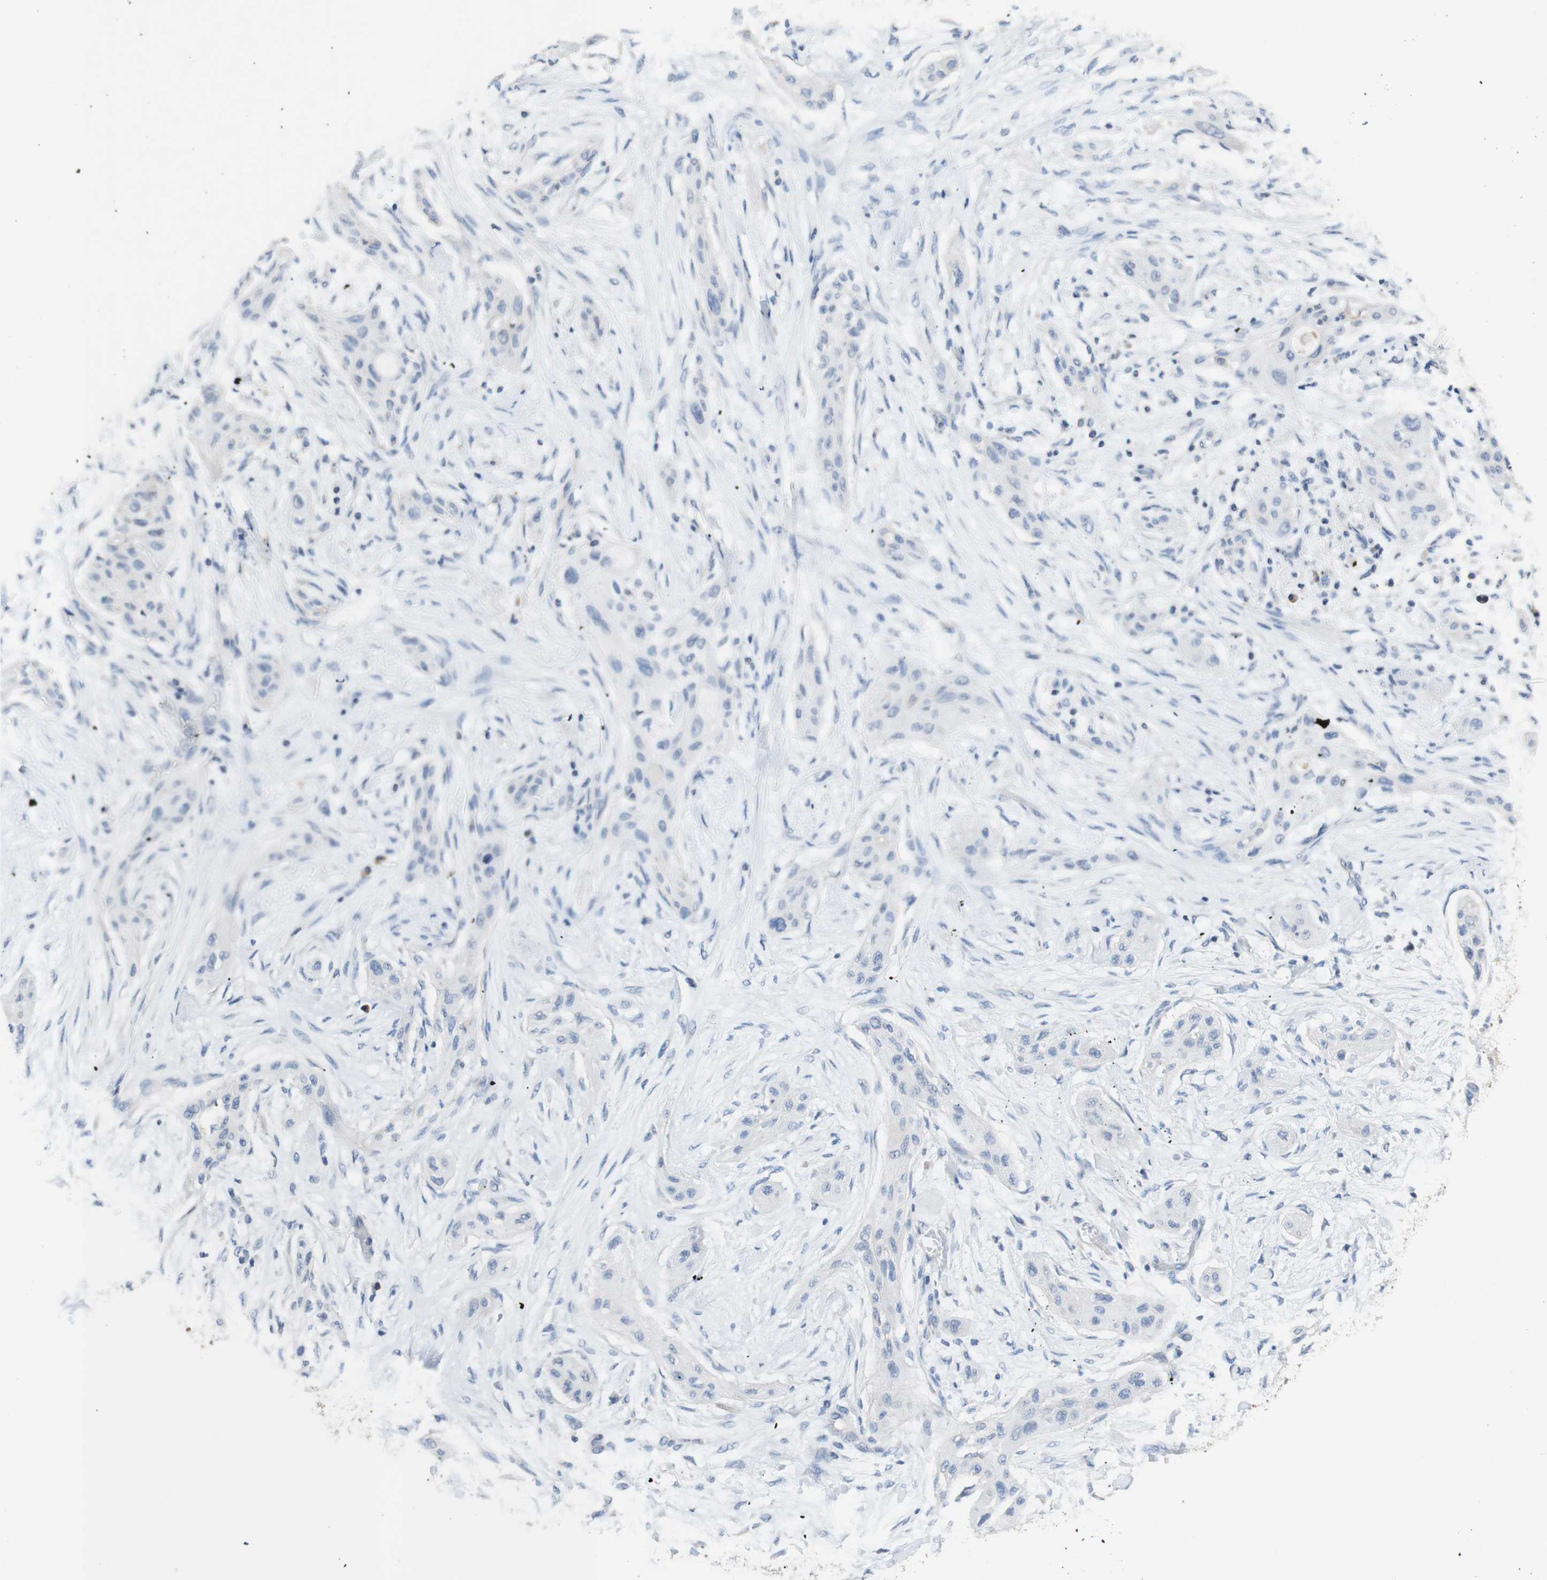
{"staining": {"intensity": "negative", "quantity": "none", "location": "none"}, "tissue": "lung cancer", "cell_type": "Tumor cells", "image_type": "cancer", "snomed": [{"axis": "morphology", "description": "Squamous cell carcinoma, NOS"}, {"axis": "topography", "description": "Lung"}], "caption": "IHC image of human lung cancer stained for a protein (brown), which shows no staining in tumor cells.", "gene": "PACSIN1", "patient": {"sex": "female", "age": 47}}